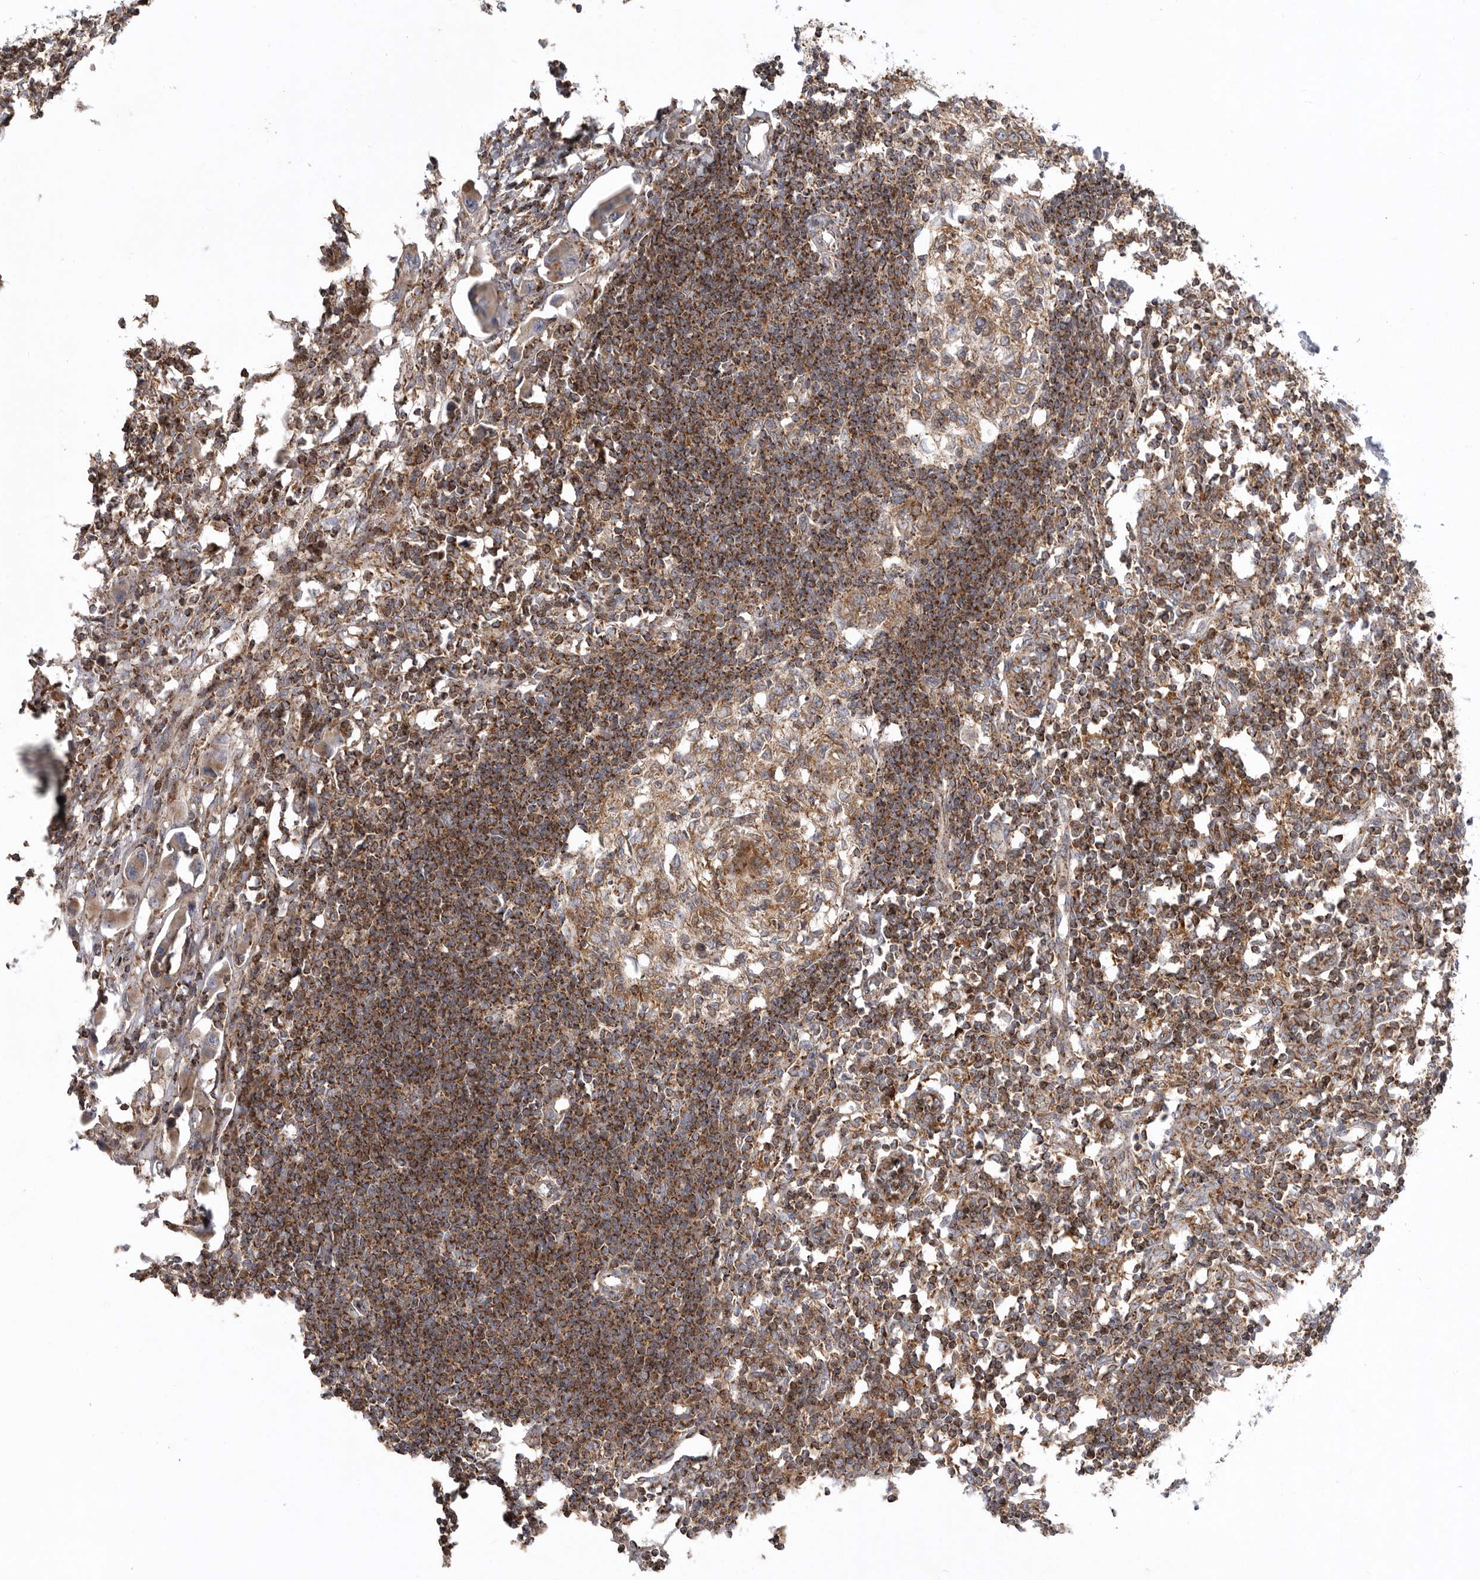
{"staining": {"intensity": "moderate", "quantity": ">75%", "location": "cytoplasmic/membranous"}, "tissue": "lymph node", "cell_type": "Germinal center cells", "image_type": "normal", "snomed": [{"axis": "morphology", "description": "Normal tissue, NOS"}, {"axis": "morphology", "description": "Malignant melanoma, Metastatic site"}, {"axis": "topography", "description": "Lymph node"}], "caption": "This is a micrograph of immunohistochemistry staining of benign lymph node, which shows moderate expression in the cytoplasmic/membranous of germinal center cells.", "gene": "MPZL1", "patient": {"sex": "male", "age": 41}}